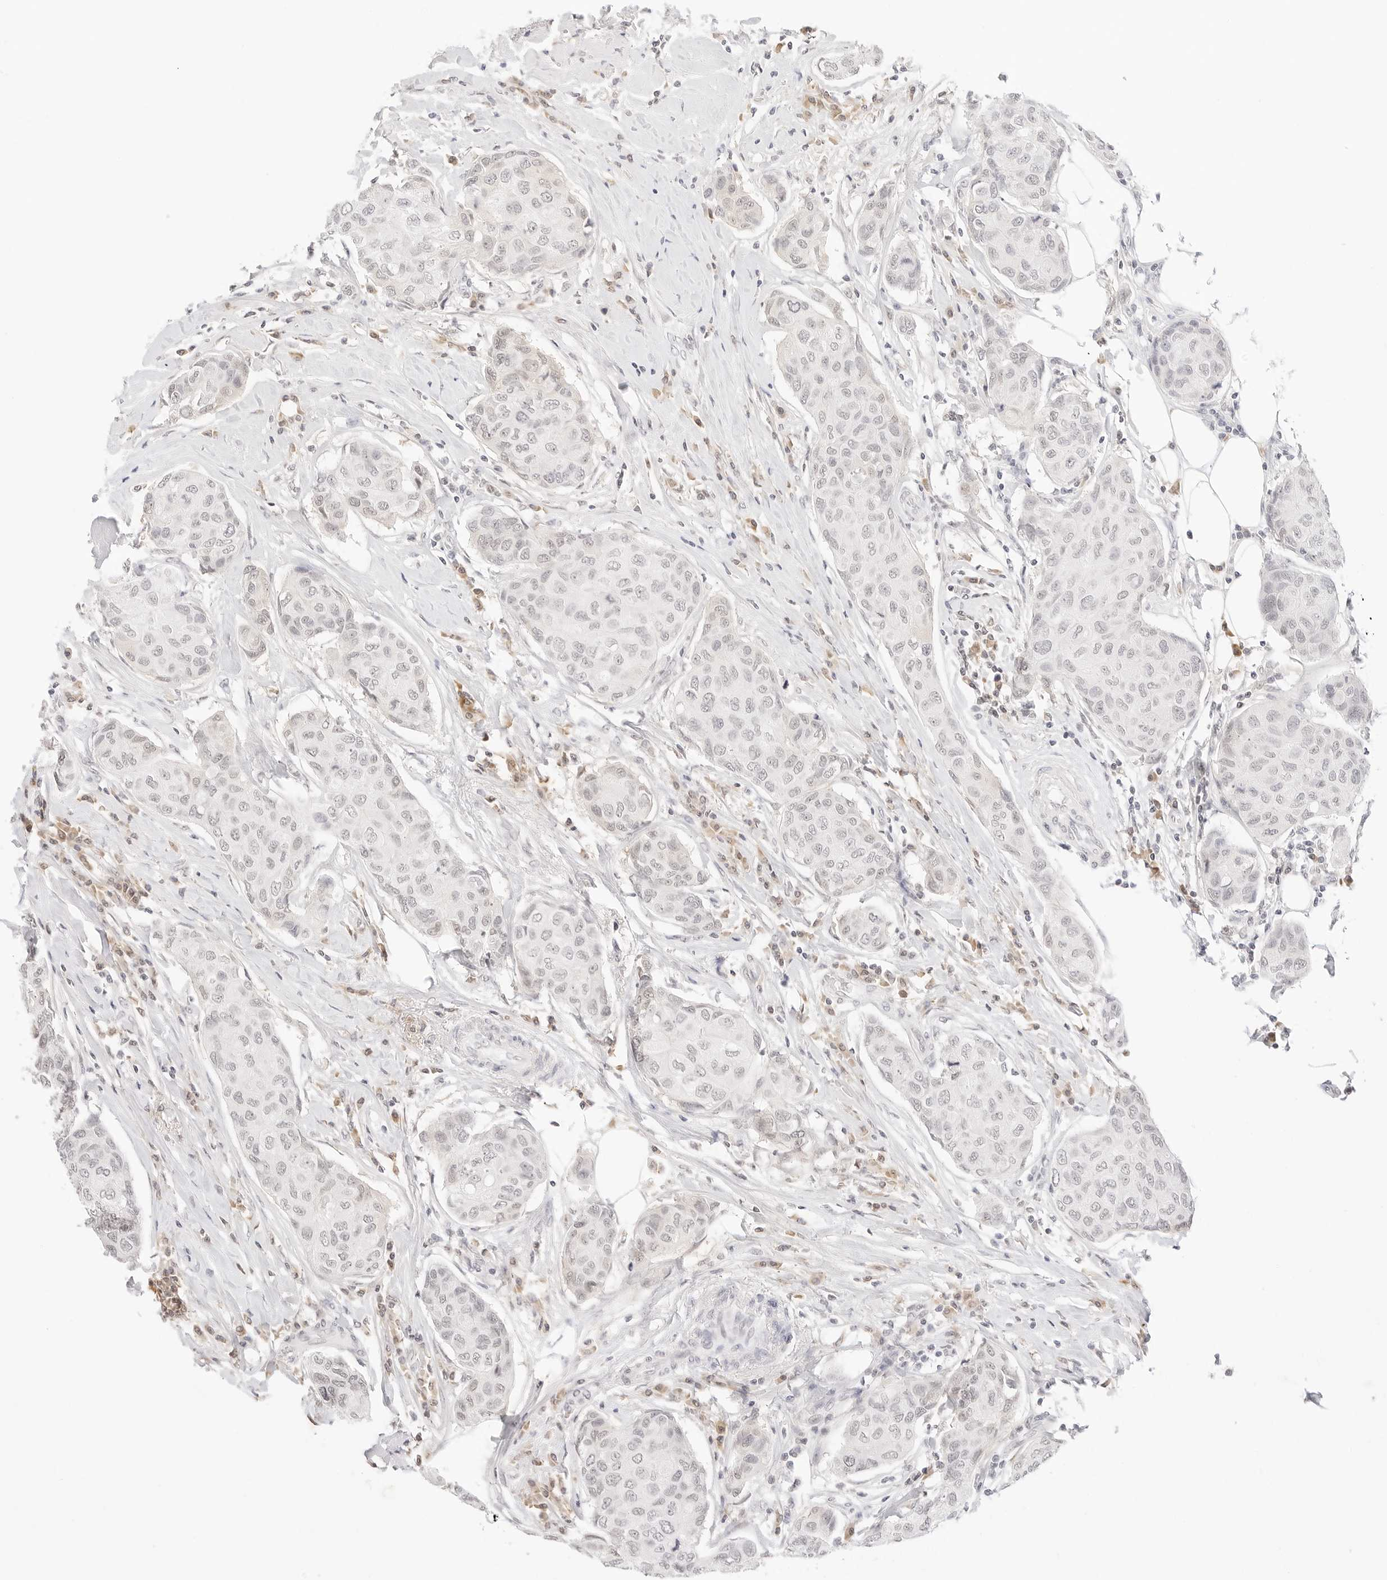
{"staining": {"intensity": "negative", "quantity": "none", "location": "none"}, "tissue": "breast cancer", "cell_type": "Tumor cells", "image_type": "cancer", "snomed": [{"axis": "morphology", "description": "Duct carcinoma"}, {"axis": "topography", "description": "Breast"}], "caption": "An immunohistochemistry histopathology image of breast cancer (infiltrating ductal carcinoma) is shown. There is no staining in tumor cells of breast cancer (infiltrating ductal carcinoma). Nuclei are stained in blue.", "gene": "XKR4", "patient": {"sex": "female", "age": 80}}